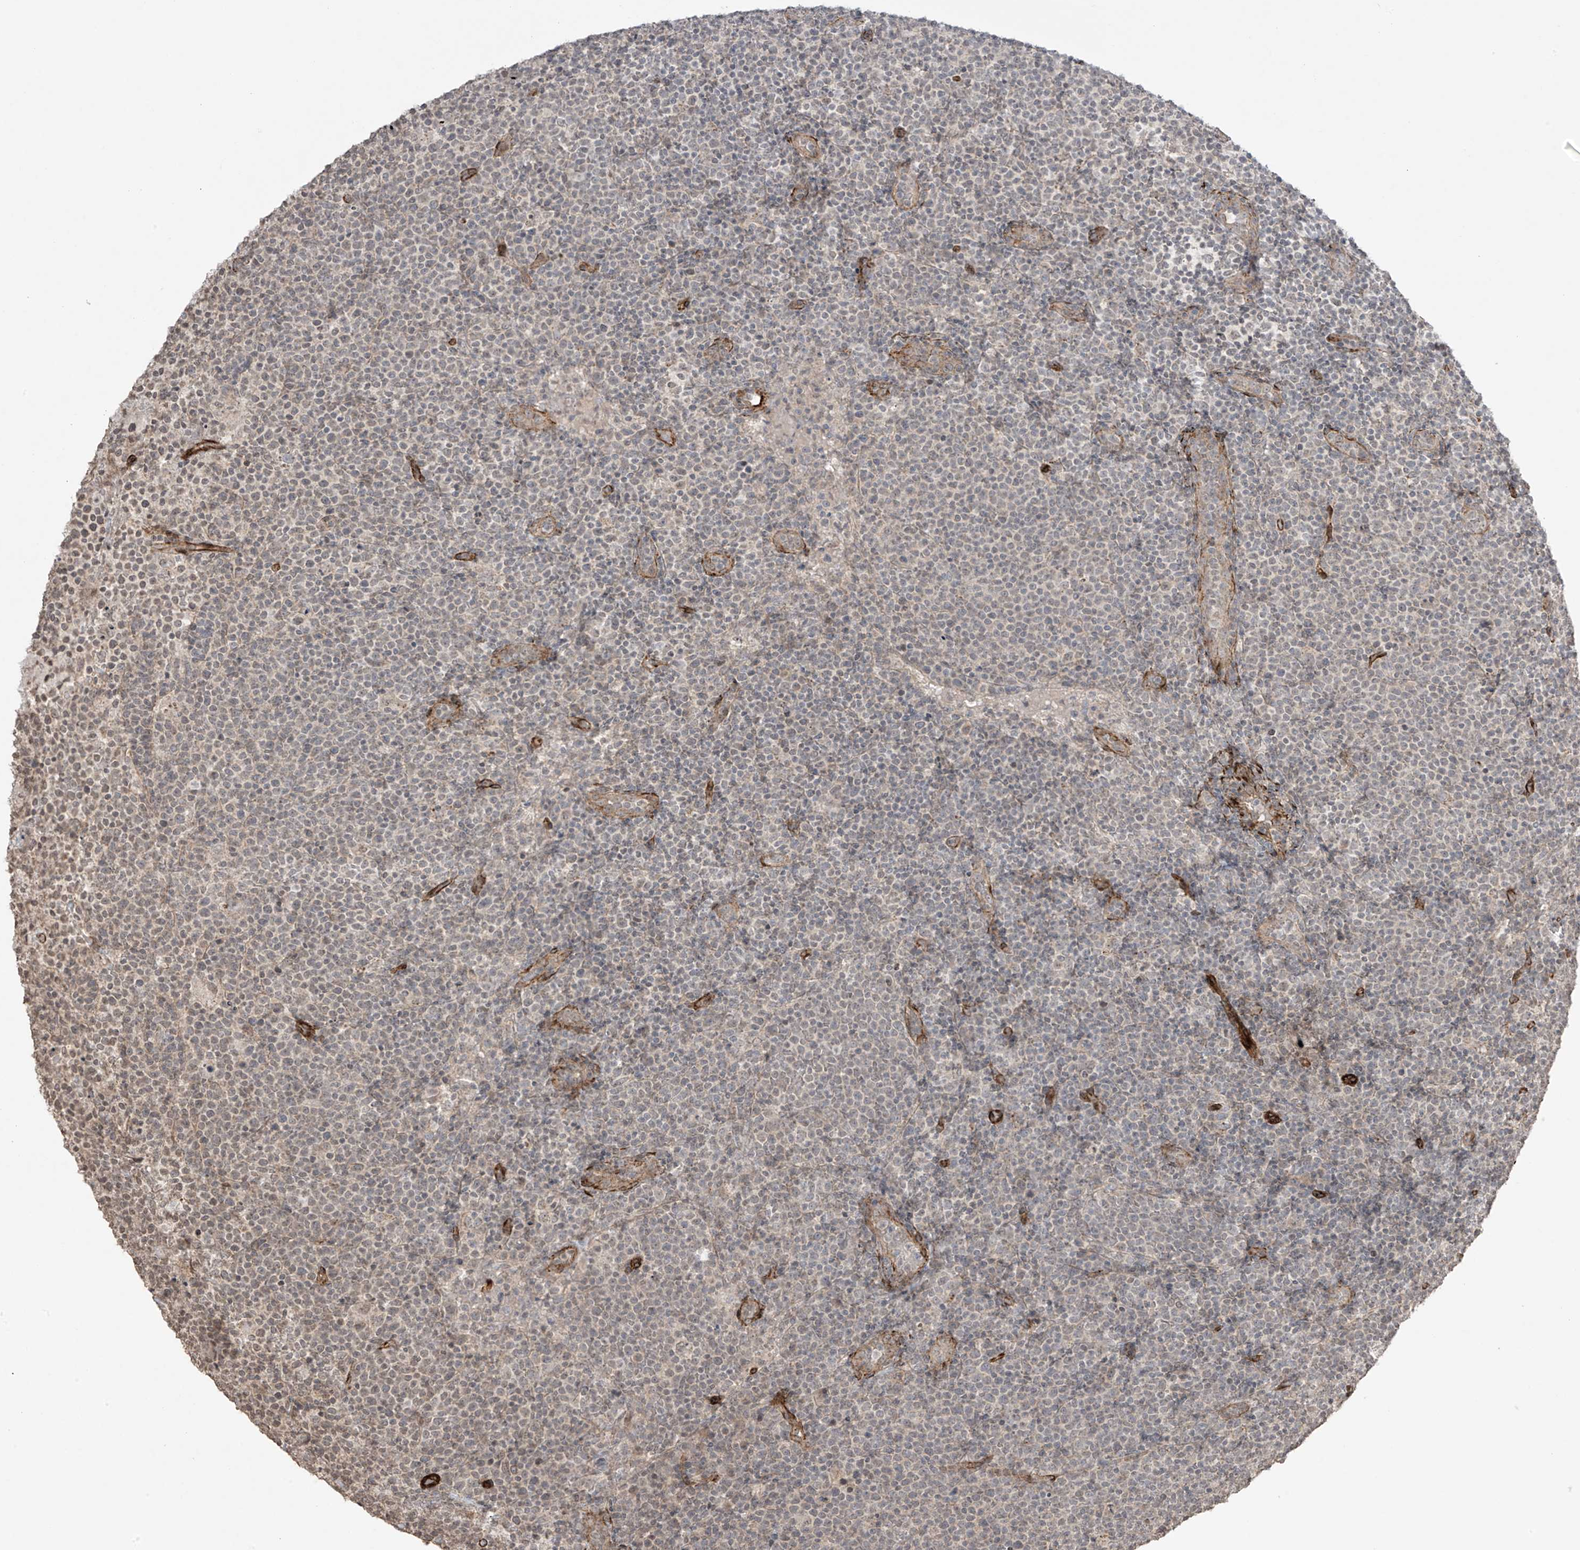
{"staining": {"intensity": "negative", "quantity": "none", "location": "none"}, "tissue": "lymphoma", "cell_type": "Tumor cells", "image_type": "cancer", "snomed": [{"axis": "morphology", "description": "Malignant lymphoma, non-Hodgkin's type, High grade"}, {"axis": "topography", "description": "Lymph node"}], "caption": "The micrograph reveals no staining of tumor cells in lymphoma.", "gene": "TTLL5", "patient": {"sex": "male", "age": 61}}